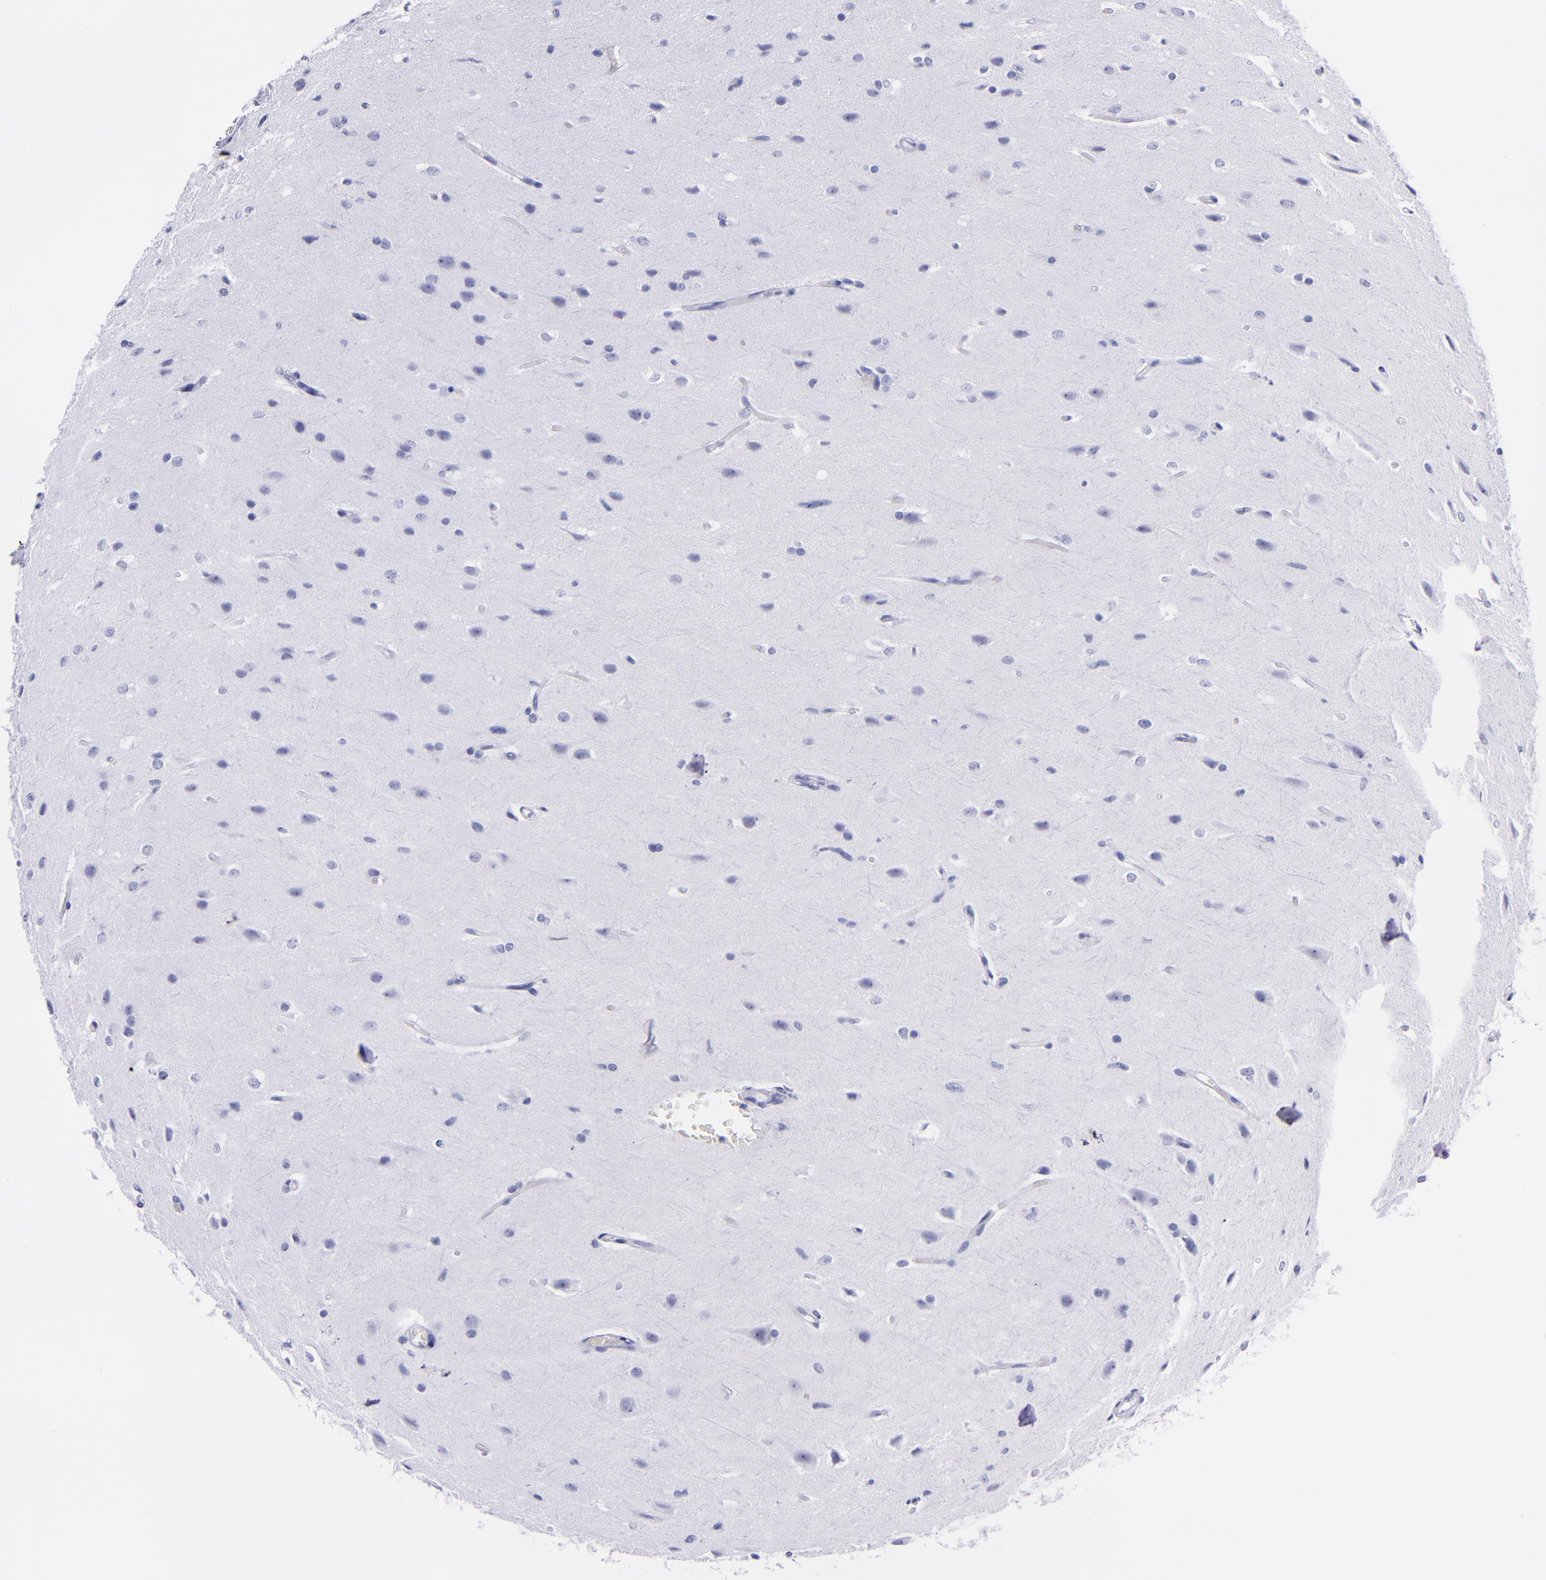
{"staining": {"intensity": "negative", "quantity": "none", "location": "none"}, "tissue": "glioma", "cell_type": "Tumor cells", "image_type": "cancer", "snomed": [{"axis": "morphology", "description": "Glioma, malignant, High grade"}, {"axis": "topography", "description": "Brain"}], "caption": "Tumor cells show no significant protein positivity in malignant glioma (high-grade). Nuclei are stained in blue.", "gene": "CD37", "patient": {"sex": "male", "age": 68}}